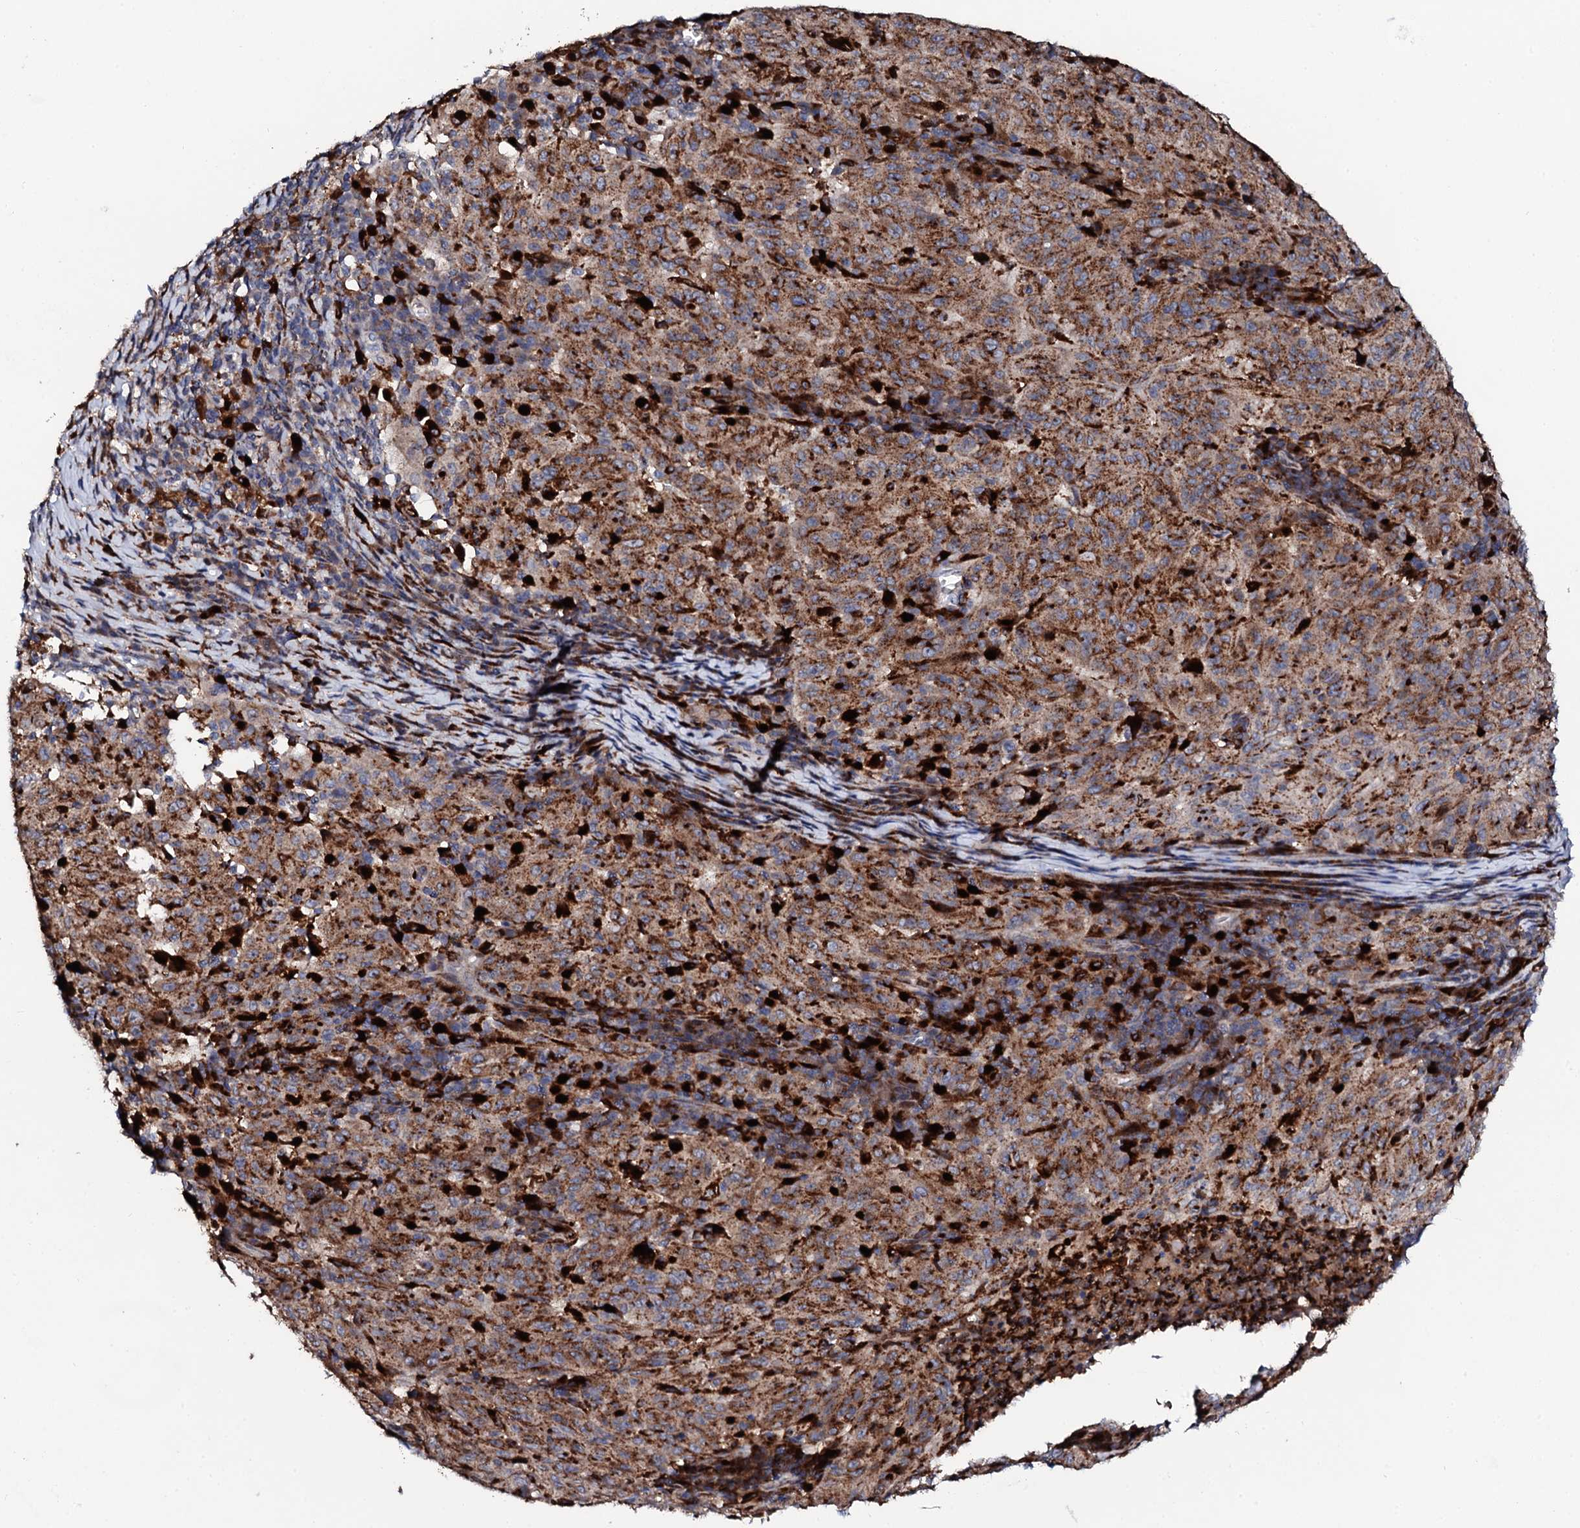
{"staining": {"intensity": "moderate", "quantity": ">75%", "location": "cytoplasmic/membranous"}, "tissue": "pancreatic cancer", "cell_type": "Tumor cells", "image_type": "cancer", "snomed": [{"axis": "morphology", "description": "Adenocarcinoma, NOS"}, {"axis": "topography", "description": "Pancreas"}], "caption": "Protein staining displays moderate cytoplasmic/membranous positivity in about >75% of tumor cells in adenocarcinoma (pancreatic).", "gene": "TCIRG1", "patient": {"sex": "male", "age": 63}}